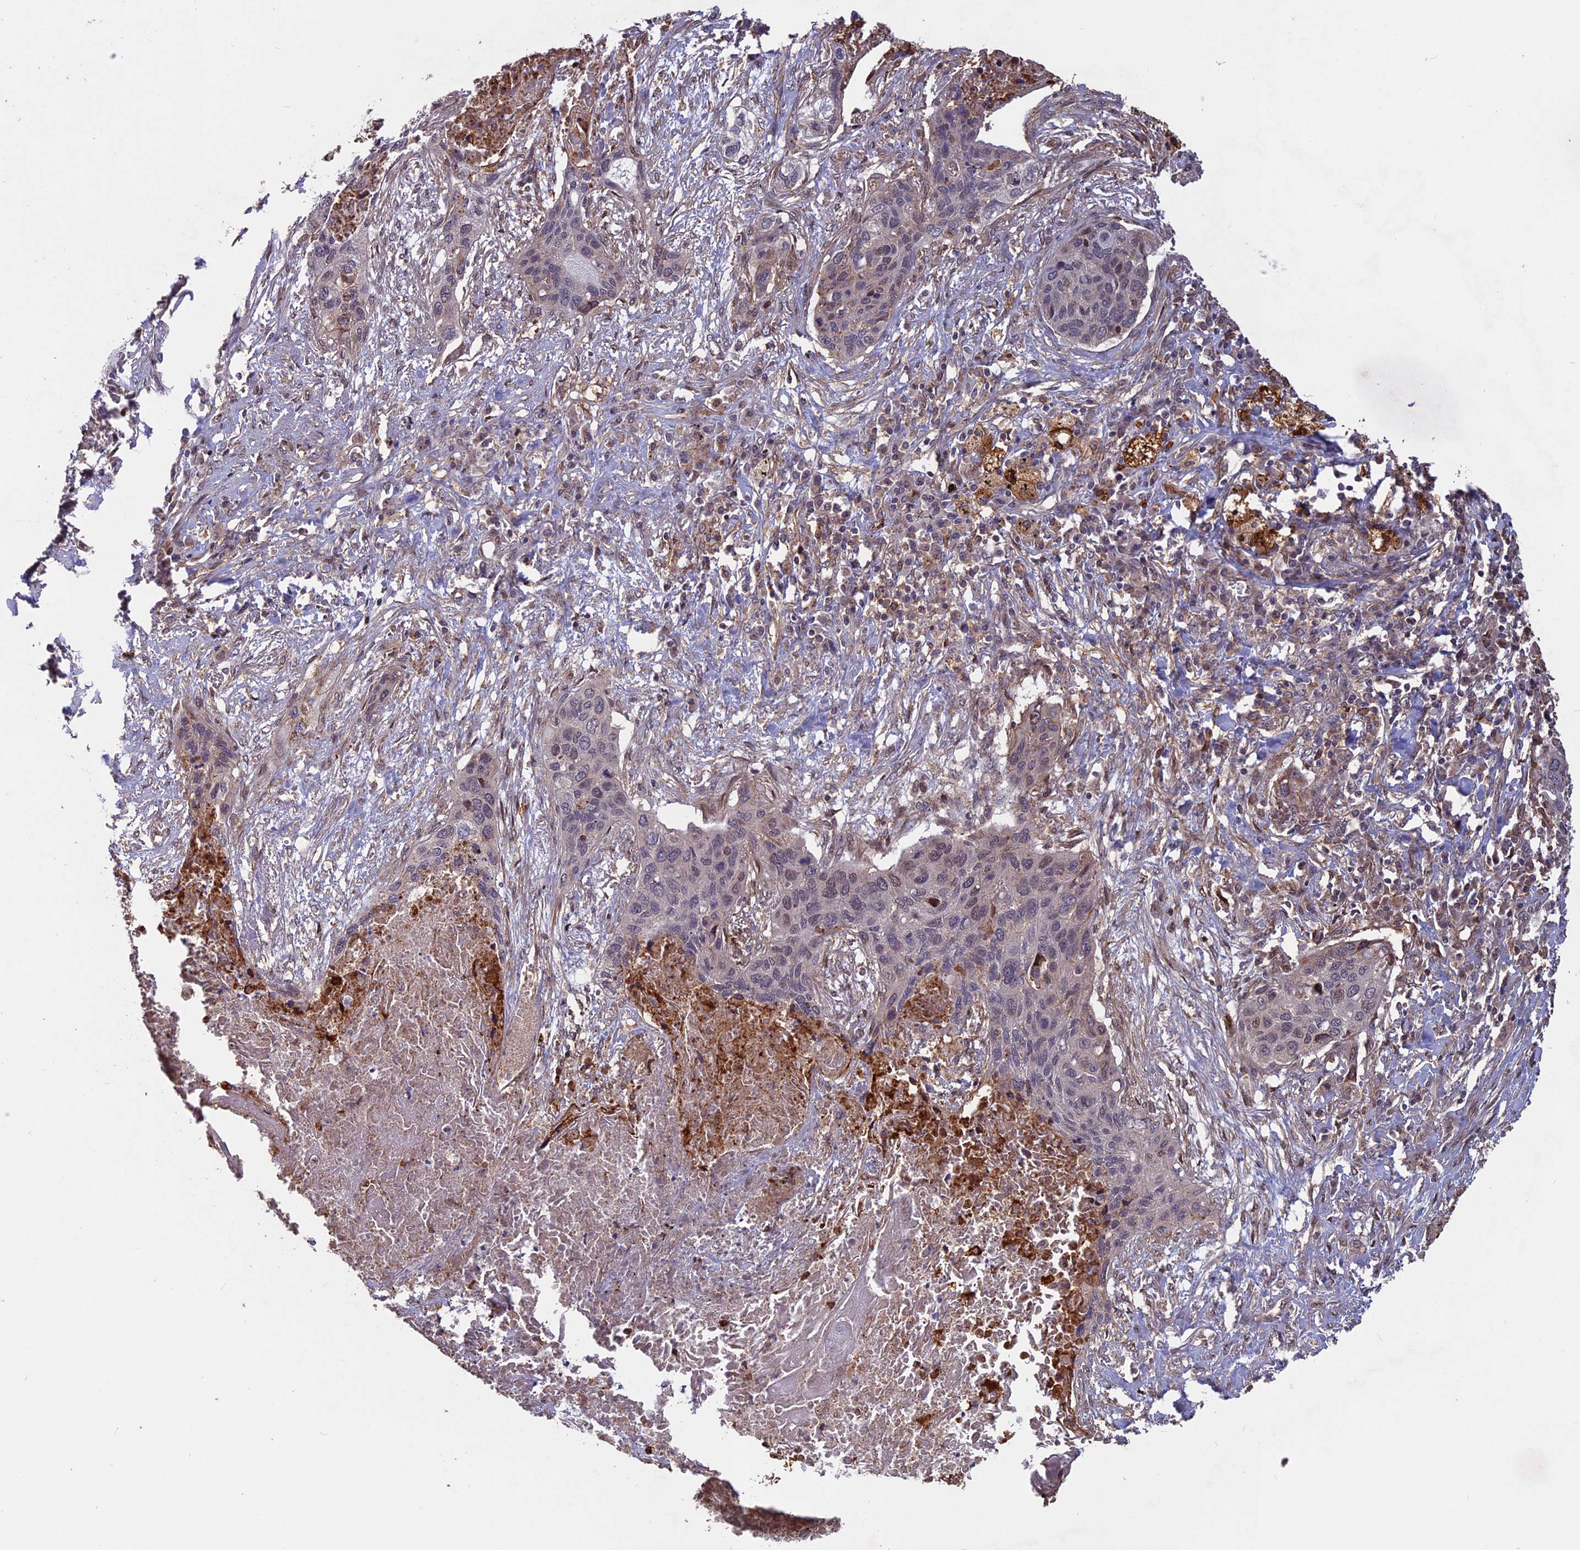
{"staining": {"intensity": "weak", "quantity": "<25%", "location": "nuclear"}, "tissue": "lung cancer", "cell_type": "Tumor cells", "image_type": "cancer", "snomed": [{"axis": "morphology", "description": "Squamous cell carcinoma, NOS"}, {"axis": "topography", "description": "Lung"}], "caption": "Tumor cells are negative for brown protein staining in squamous cell carcinoma (lung). Brightfield microscopy of immunohistochemistry (IHC) stained with DAB (3,3'-diaminobenzidine) (brown) and hematoxylin (blue), captured at high magnification.", "gene": "SPG11", "patient": {"sex": "female", "age": 63}}